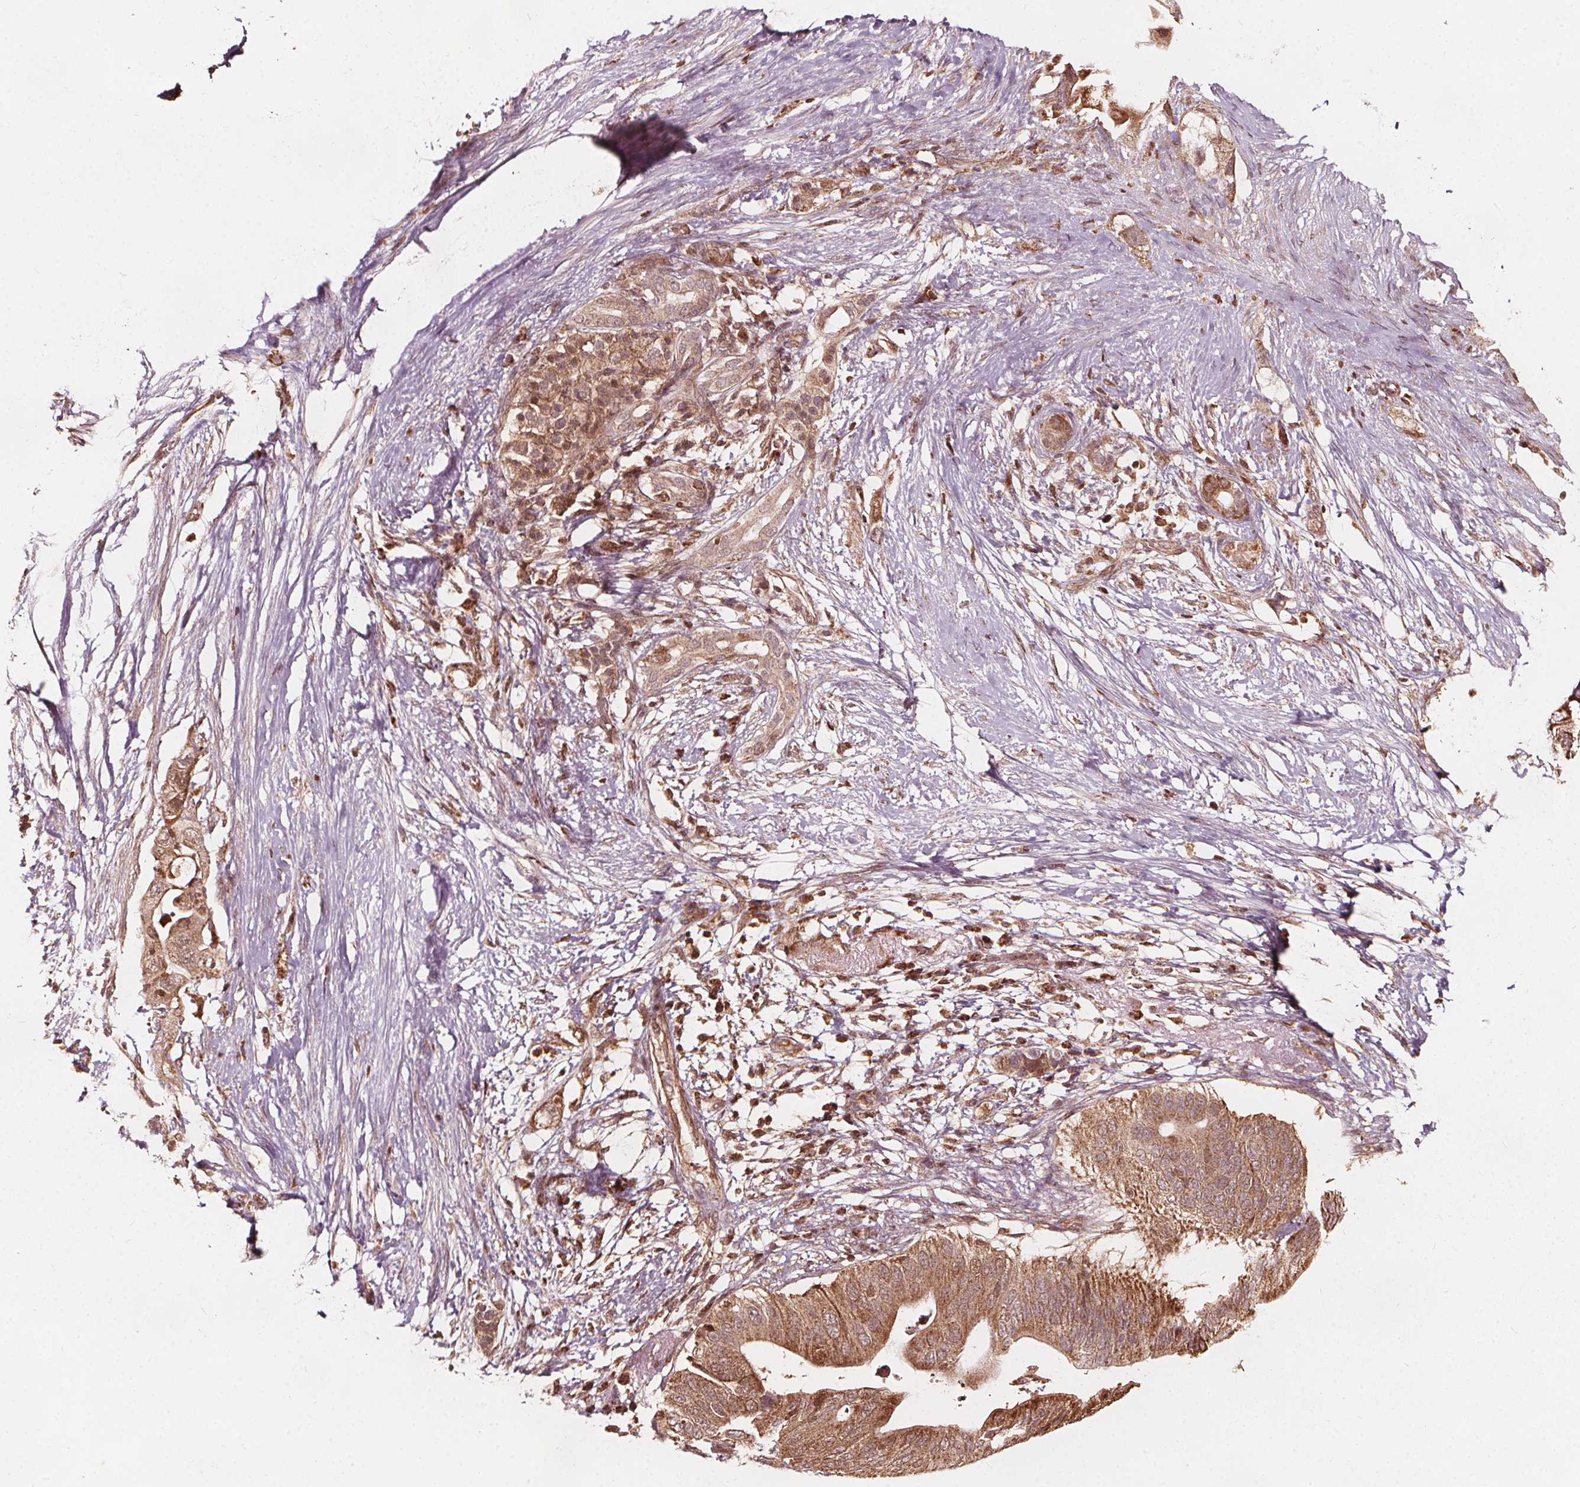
{"staining": {"intensity": "moderate", "quantity": ">75%", "location": "cytoplasmic/membranous"}, "tissue": "pancreatic cancer", "cell_type": "Tumor cells", "image_type": "cancer", "snomed": [{"axis": "morphology", "description": "Adenocarcinoma, NOS"}, {"axis": "topography", "description": "Pancreas"}], "caption": "The photomicrograph shows a brown stain indicating the presence of a protein in the cytoplasmic/membranous of tumor cells in pancreatic adenocarcinoma. Nuclei are stained in blue.", "gene": "AIP", "patient": {"sex": "female", "age": 72}}